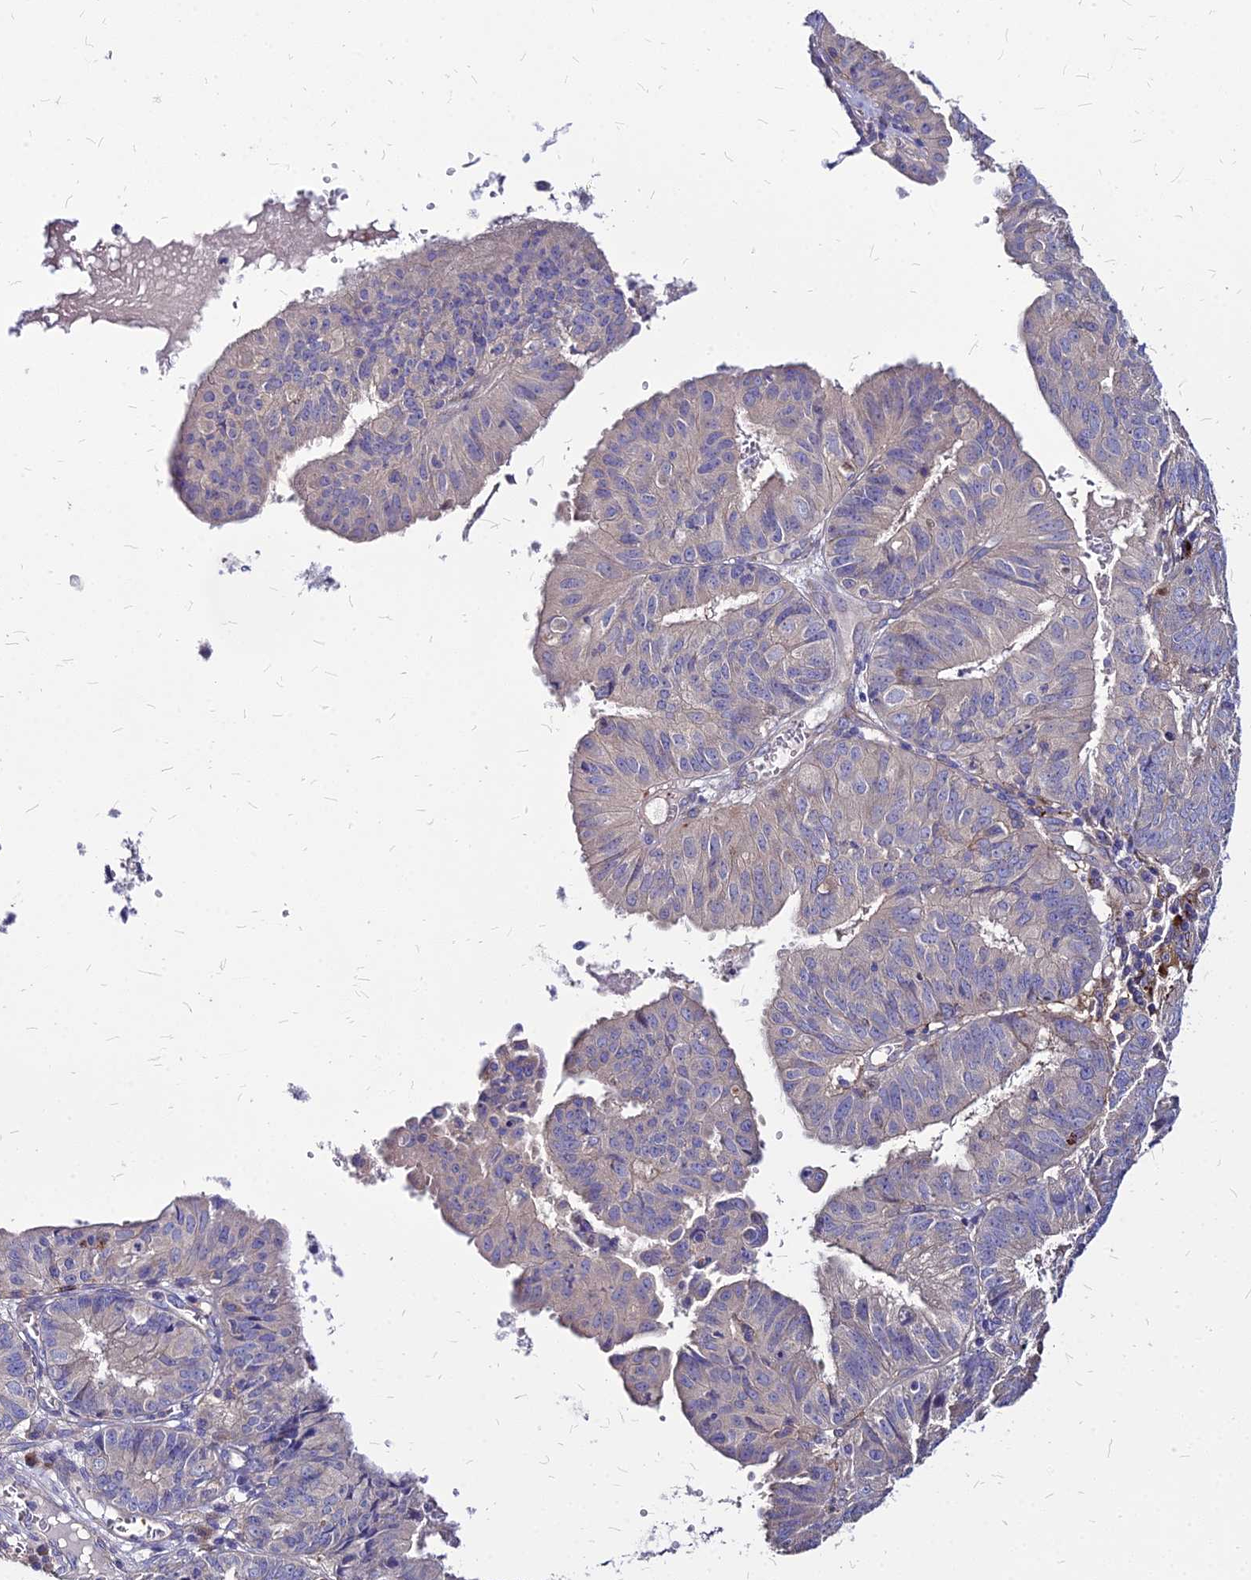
{"staining": {"intensity": "weak", "quantity": "<25%", "location": "cytoplasmic/membranous"}, "tissue": "endometrial cancer", "cell_type": "Tumor cells", "image_type": "cancer", "snomed": [{"axis": "morphology", "description": "Adenocarcinoma, NOS"}, {"axis": "topography", "description": "Endometrium"}], "caption": "Immunohistochemical staining of adenocarcinoma (endometrial) reveals no significant expression in tumor cells.", "gene": "COMMD10", "patient": {"sex": "female", "age": 56}}